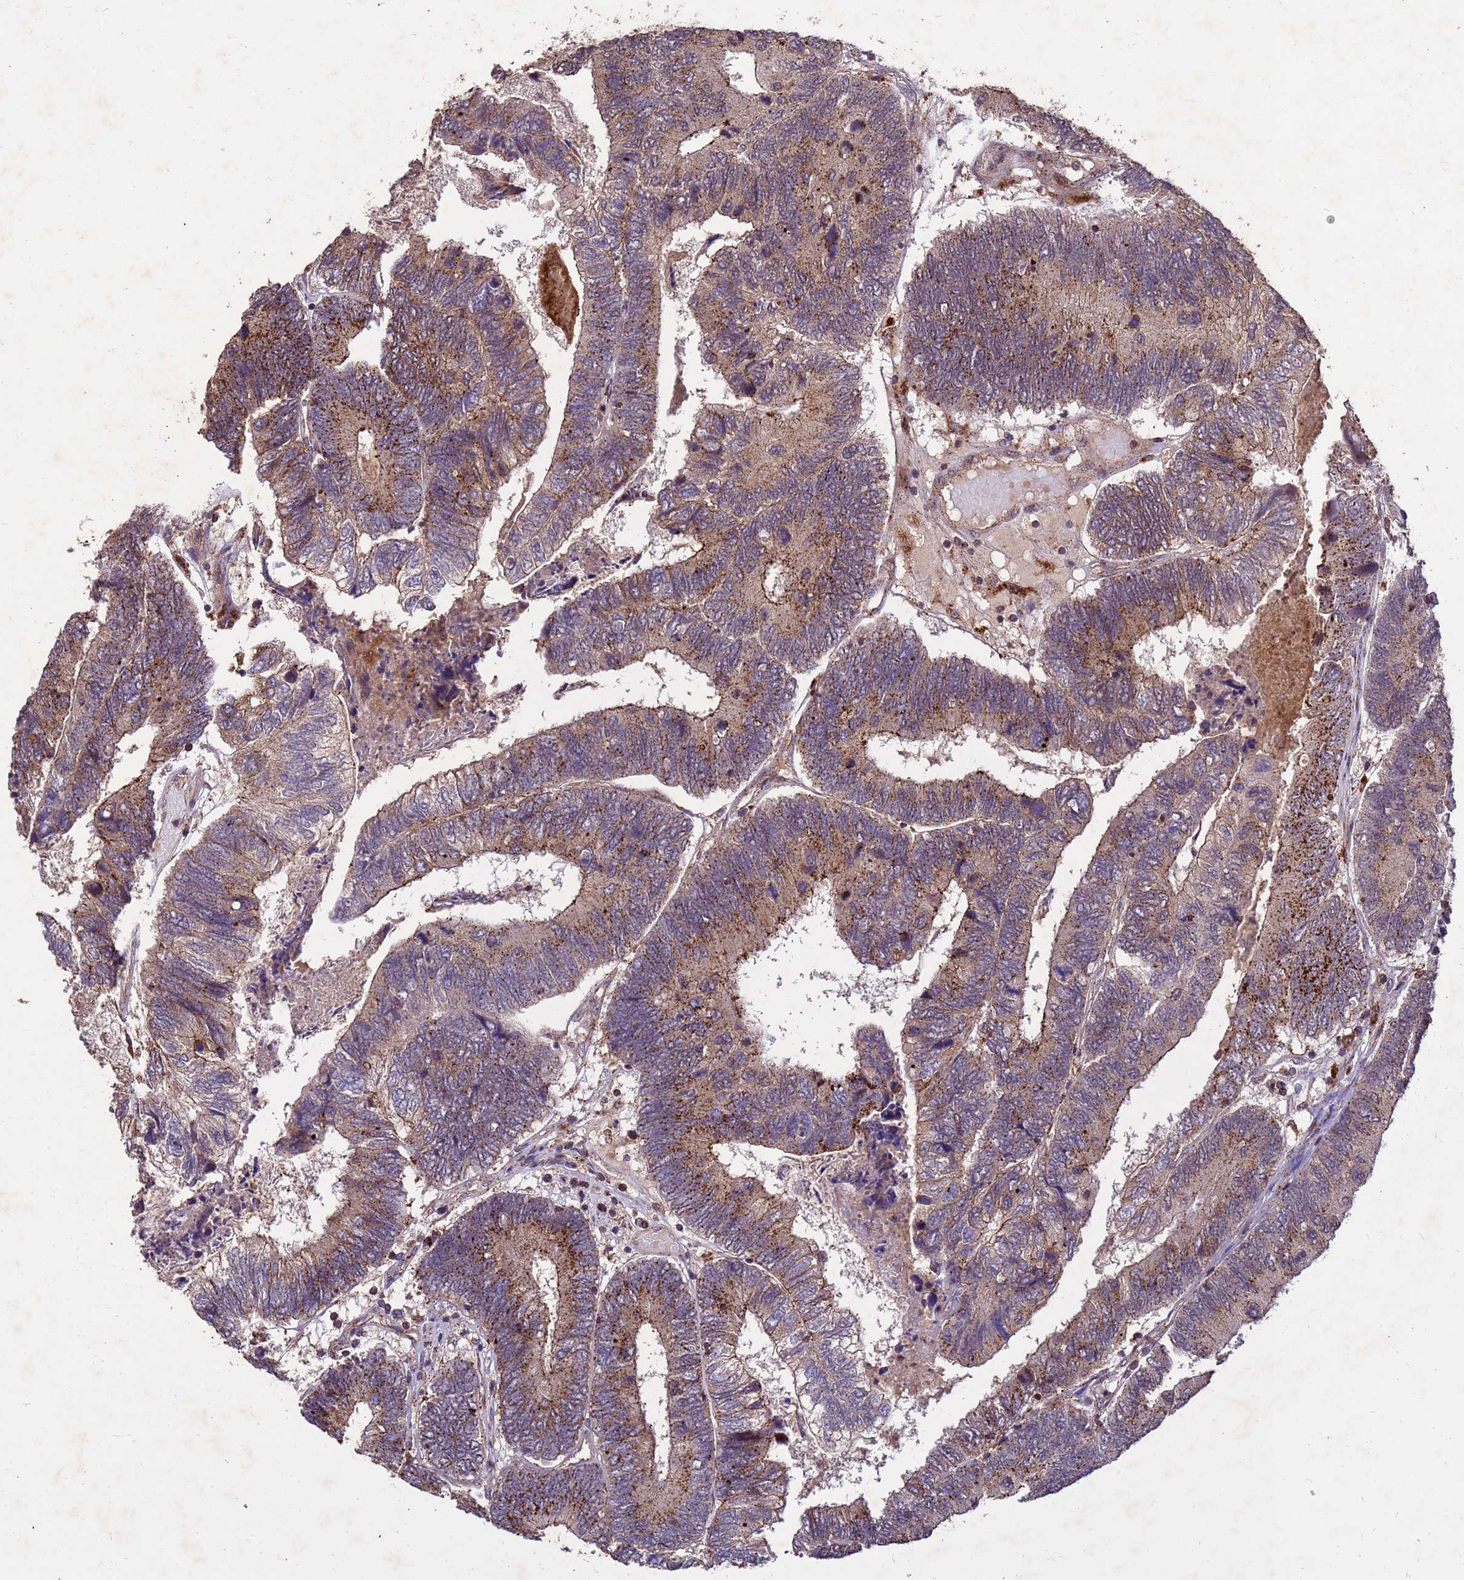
{"staining": {"intensity": "moderate", "quantity": ">75%", "location": "cytoplasmic/membranous"}, "tissue": "colorectal cancer", "cell_type": "Tumor cells", "image_type": "cancer", "snomed": [{"axis": "morphology", "description": "Adenocarcinoma, NOS"}, {"axis": "topography", "description": "Colon"}], "caption": "Moderate cytoplasmic/membranous staining for a protein is appreciated in about >75% of tumor cells of colorectal cancer (adenocarcinoma) using immunohistochemistry.", "gene": "TOR4A", "patient": {"sex": "female", "age": 67}}